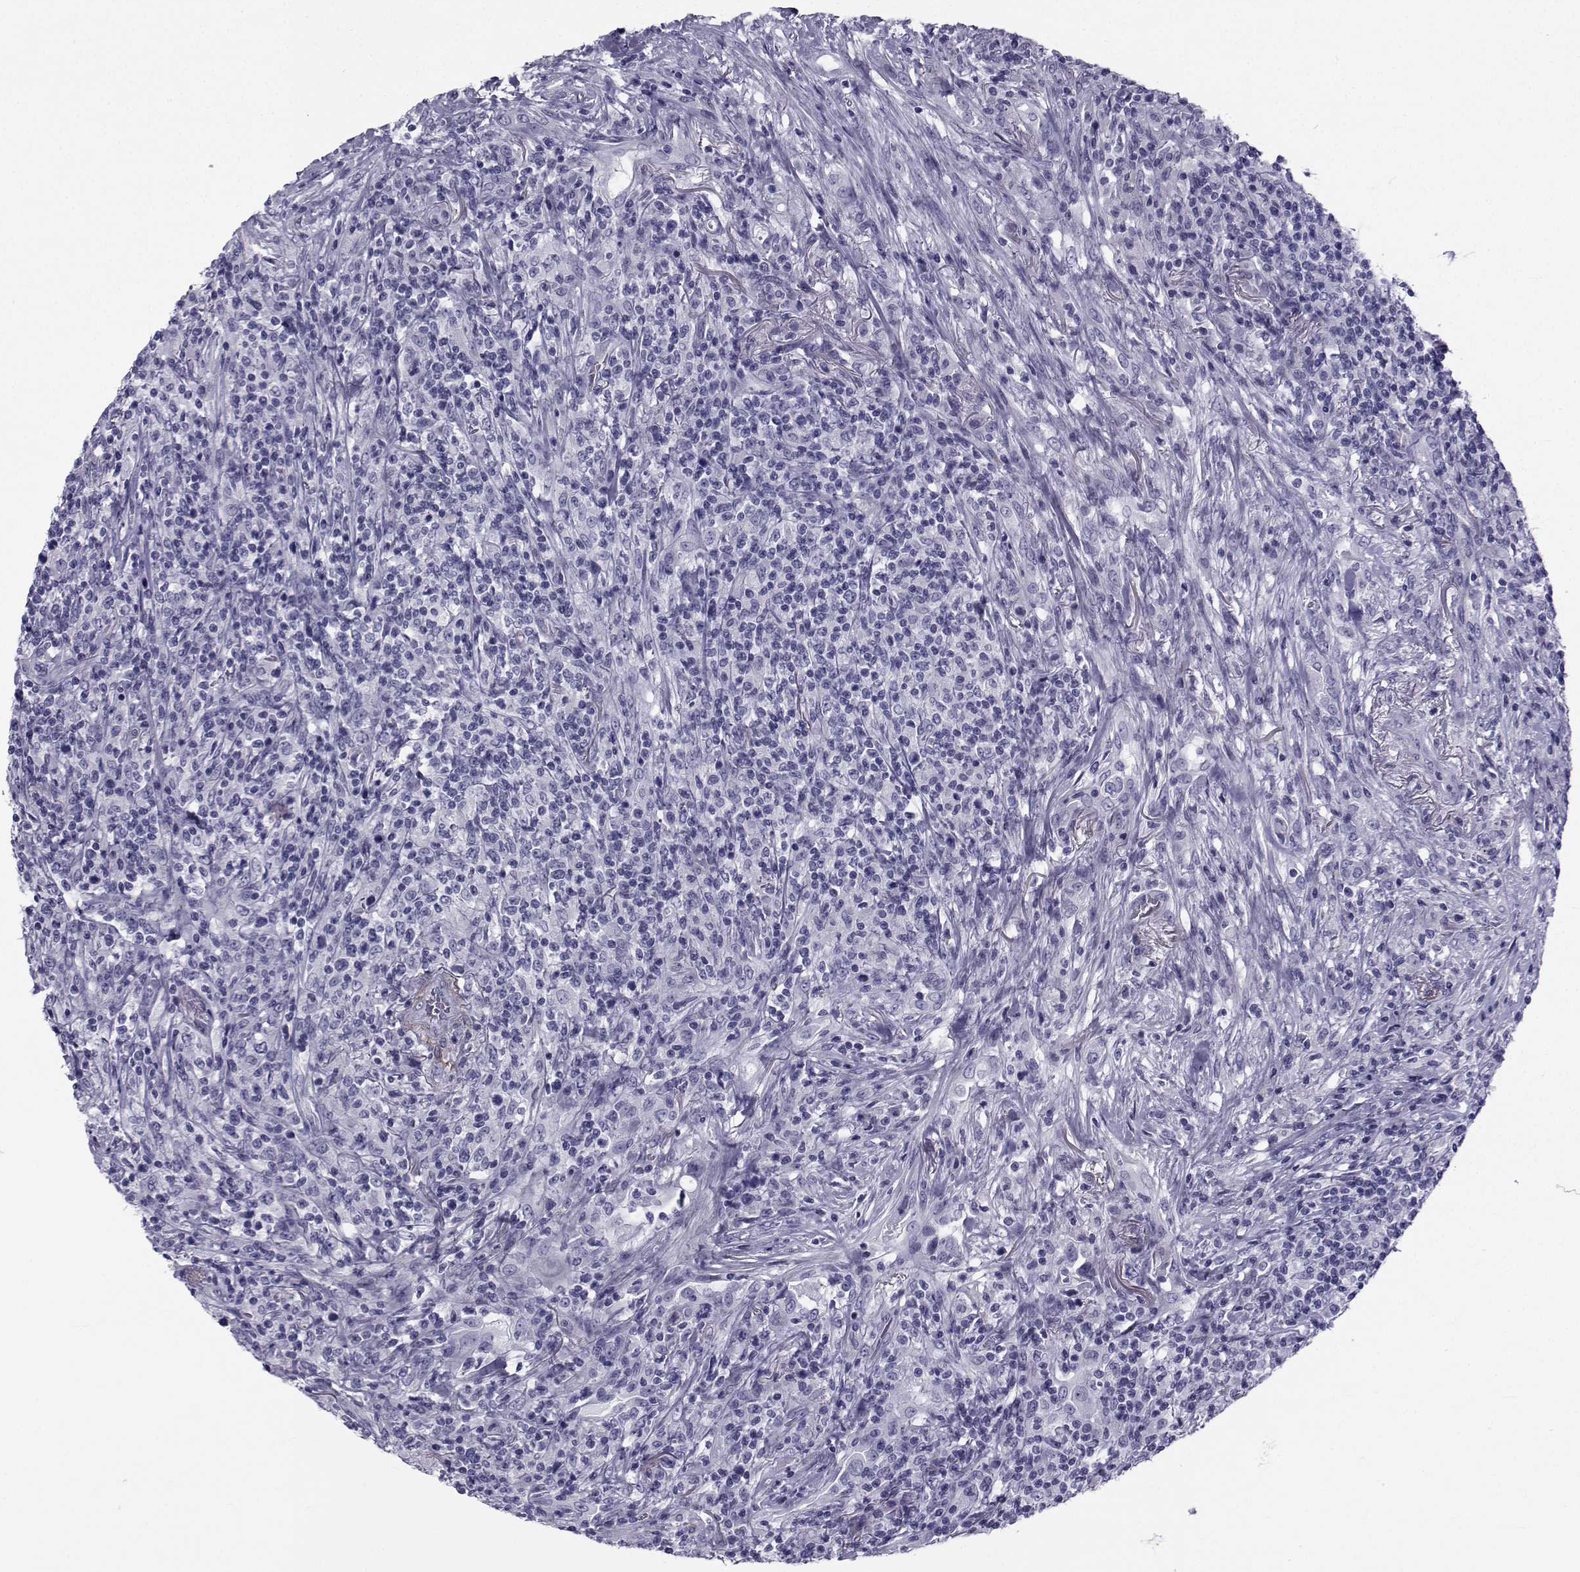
{"staining": {"intensity": "negative", "quantity": "none", "location": "none"}, "tissue": "lymphoma", "cell_type": "Tumor cells", "image_type": "cancer", "snomed": [{"axis": "morphology", "description": "Malignant lymphoma, non-Hodgkin's type, High grade"}, {"axis": "topography", "description": "Lung"}], "caption": "An image of human lymphoma is negative for staining in tumor cells.", "gene": "SPANXD", "patient": {"sex": "male", "age": 79}}